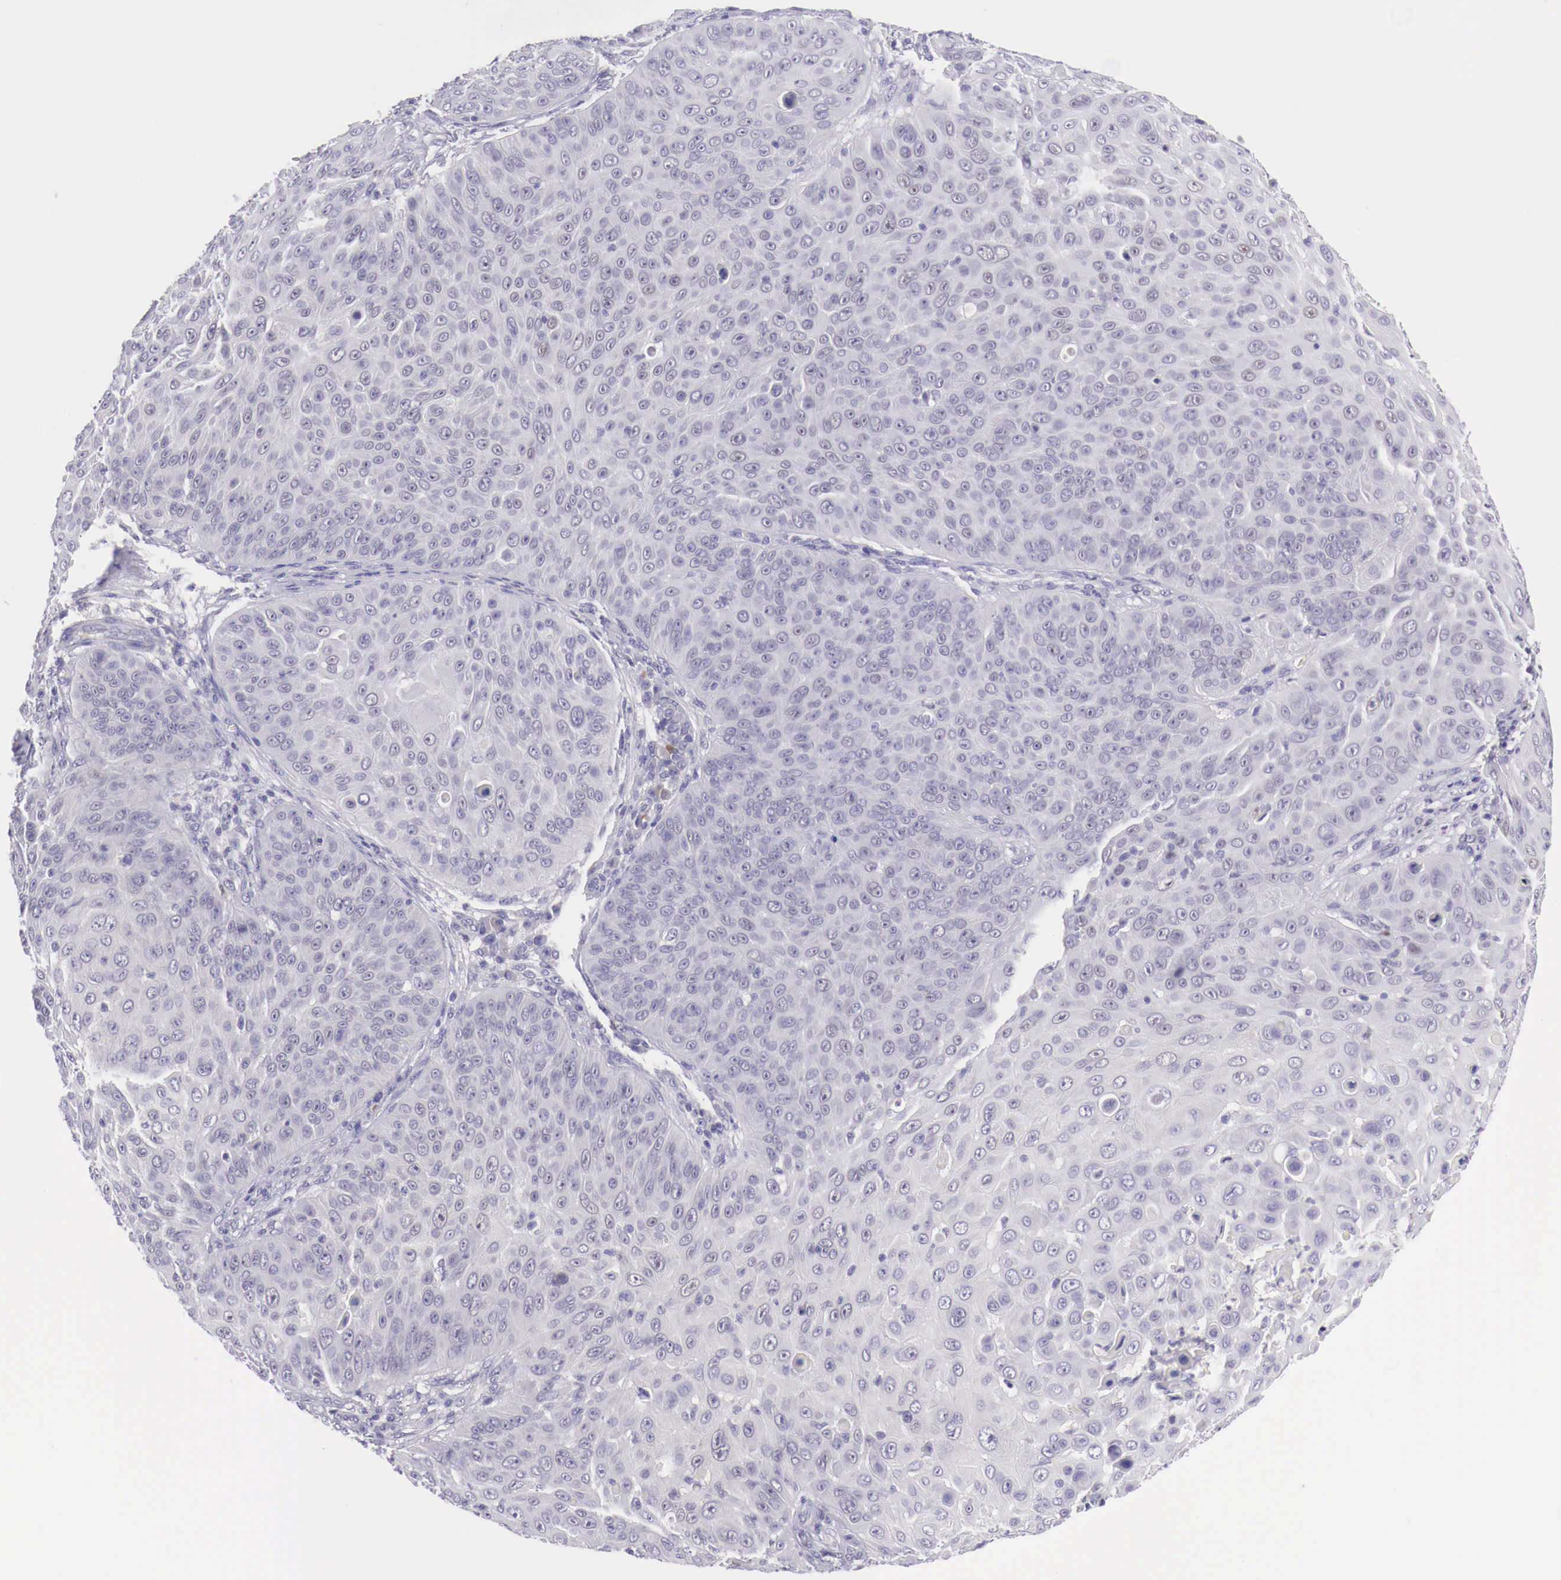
{"staining": {"intensity": "negative", "quantity": "none", "location": "none"}, "tissue": "skin cancer", "cell_type": "Tumor cells", "image_type": "cancer", "snomed": [{"axis": "morphology", "description": "Squamous cell carcinoma, NOS"}, {"axis": "topography", "description": "Skin"}], "caption": "The immunohistochemistry micrograph has no significant expression in tumor cells of skin squamous cell carcinoma tissue. (Immunohistochemistry, brightfield microscopy, high magnification).", "gene": "BCL6", "patient": {"sex": "male", "age": 82}}